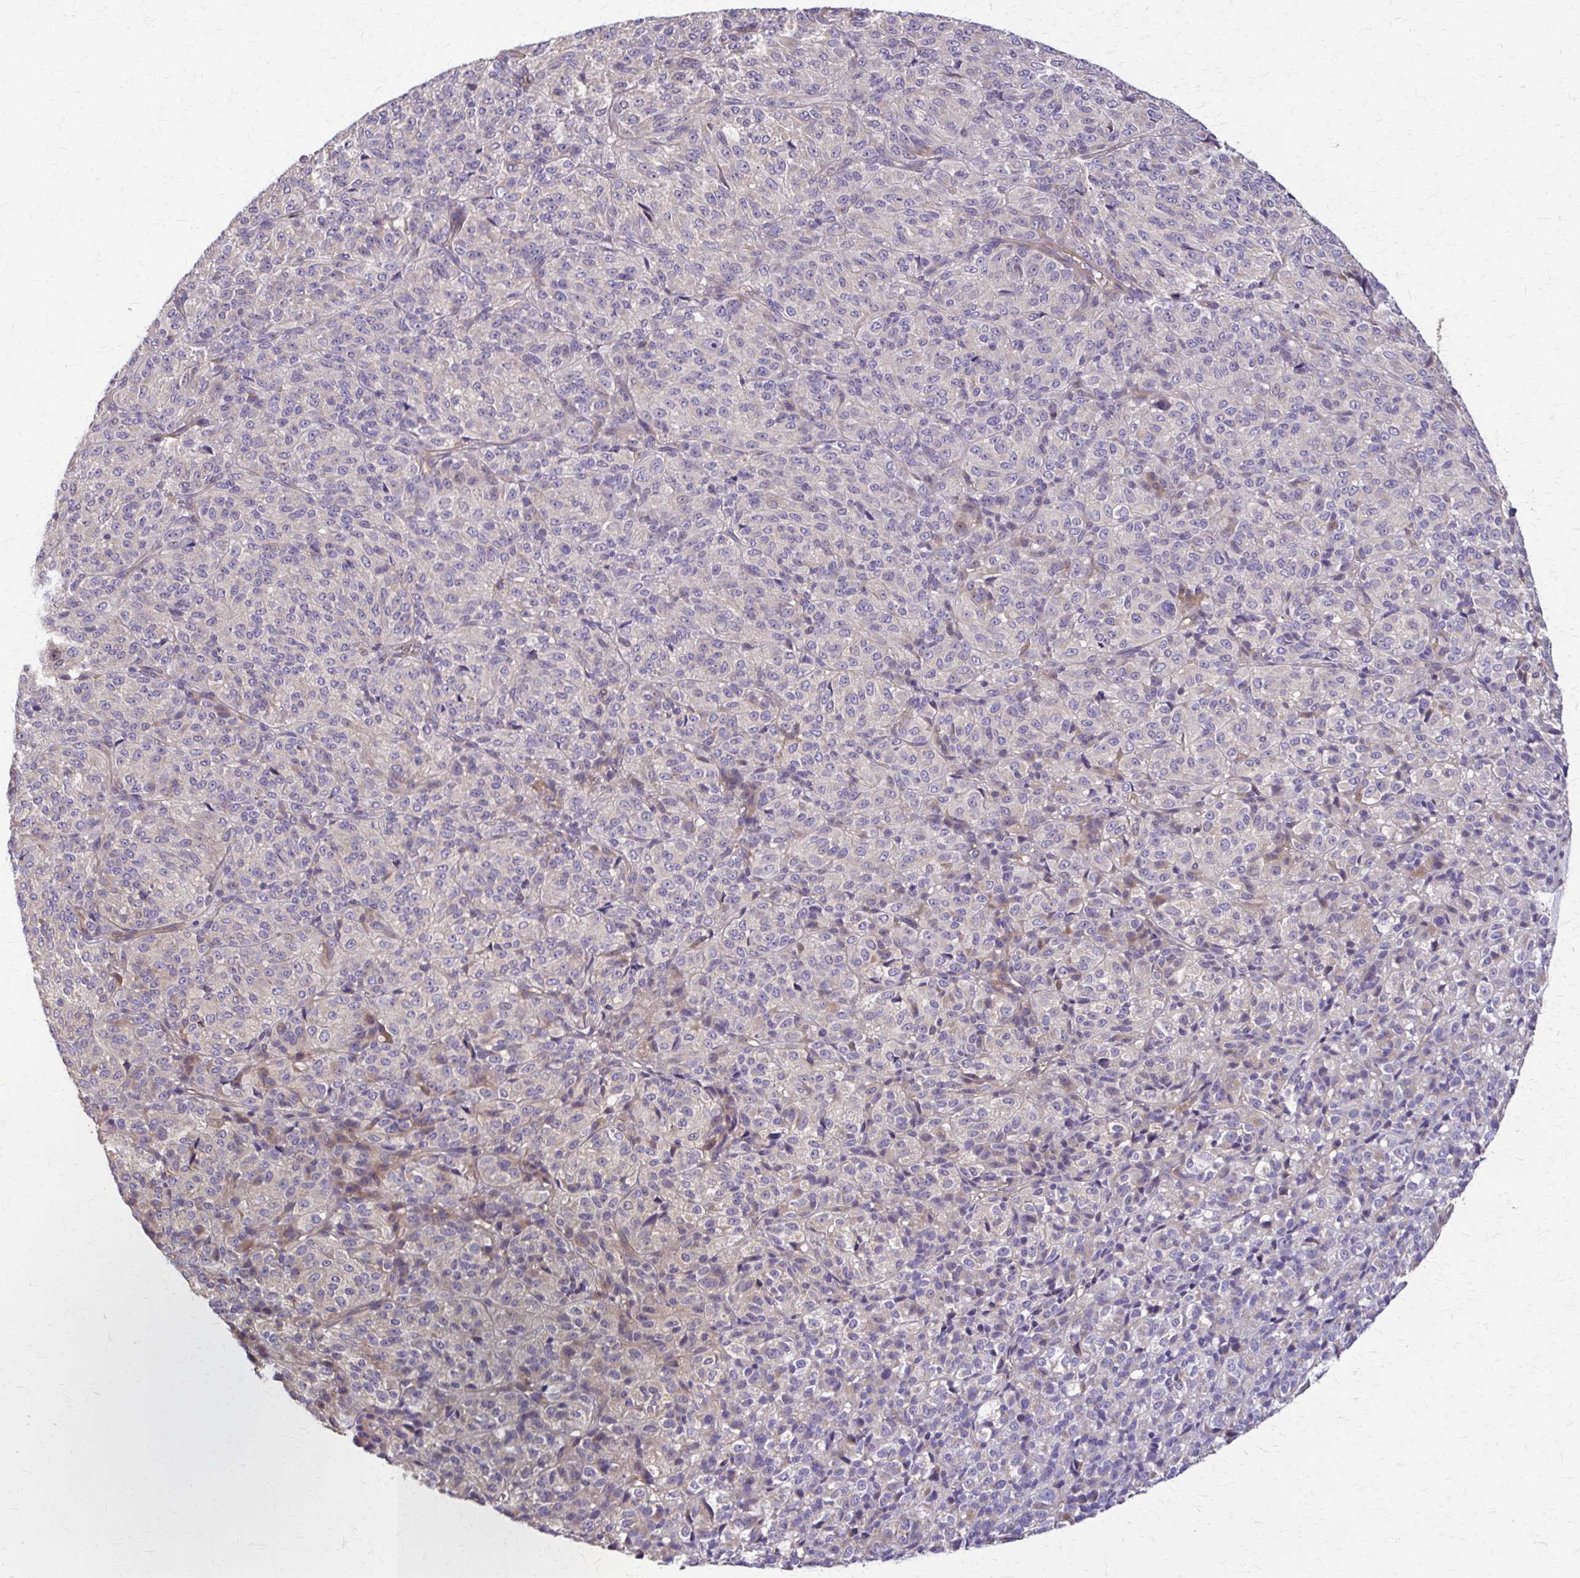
{"staining": {"intensity": "negative", "quantity": "none", "location": "none"}, "tissue": "melanoma", "cell_type": "Tumor cells", "image_type": "cancer", "snomed": [{"axis": "morphology", "description": "Malignant melanoma, Metastatic site"}, {"axis": "topography", "description": "Brain"}], "caption": "An image of human malignant melanoma (metastatic site) is negative for staining in tumor cells.", "gene": "DSP", "patient": {"sex": "female", "age": 56}}